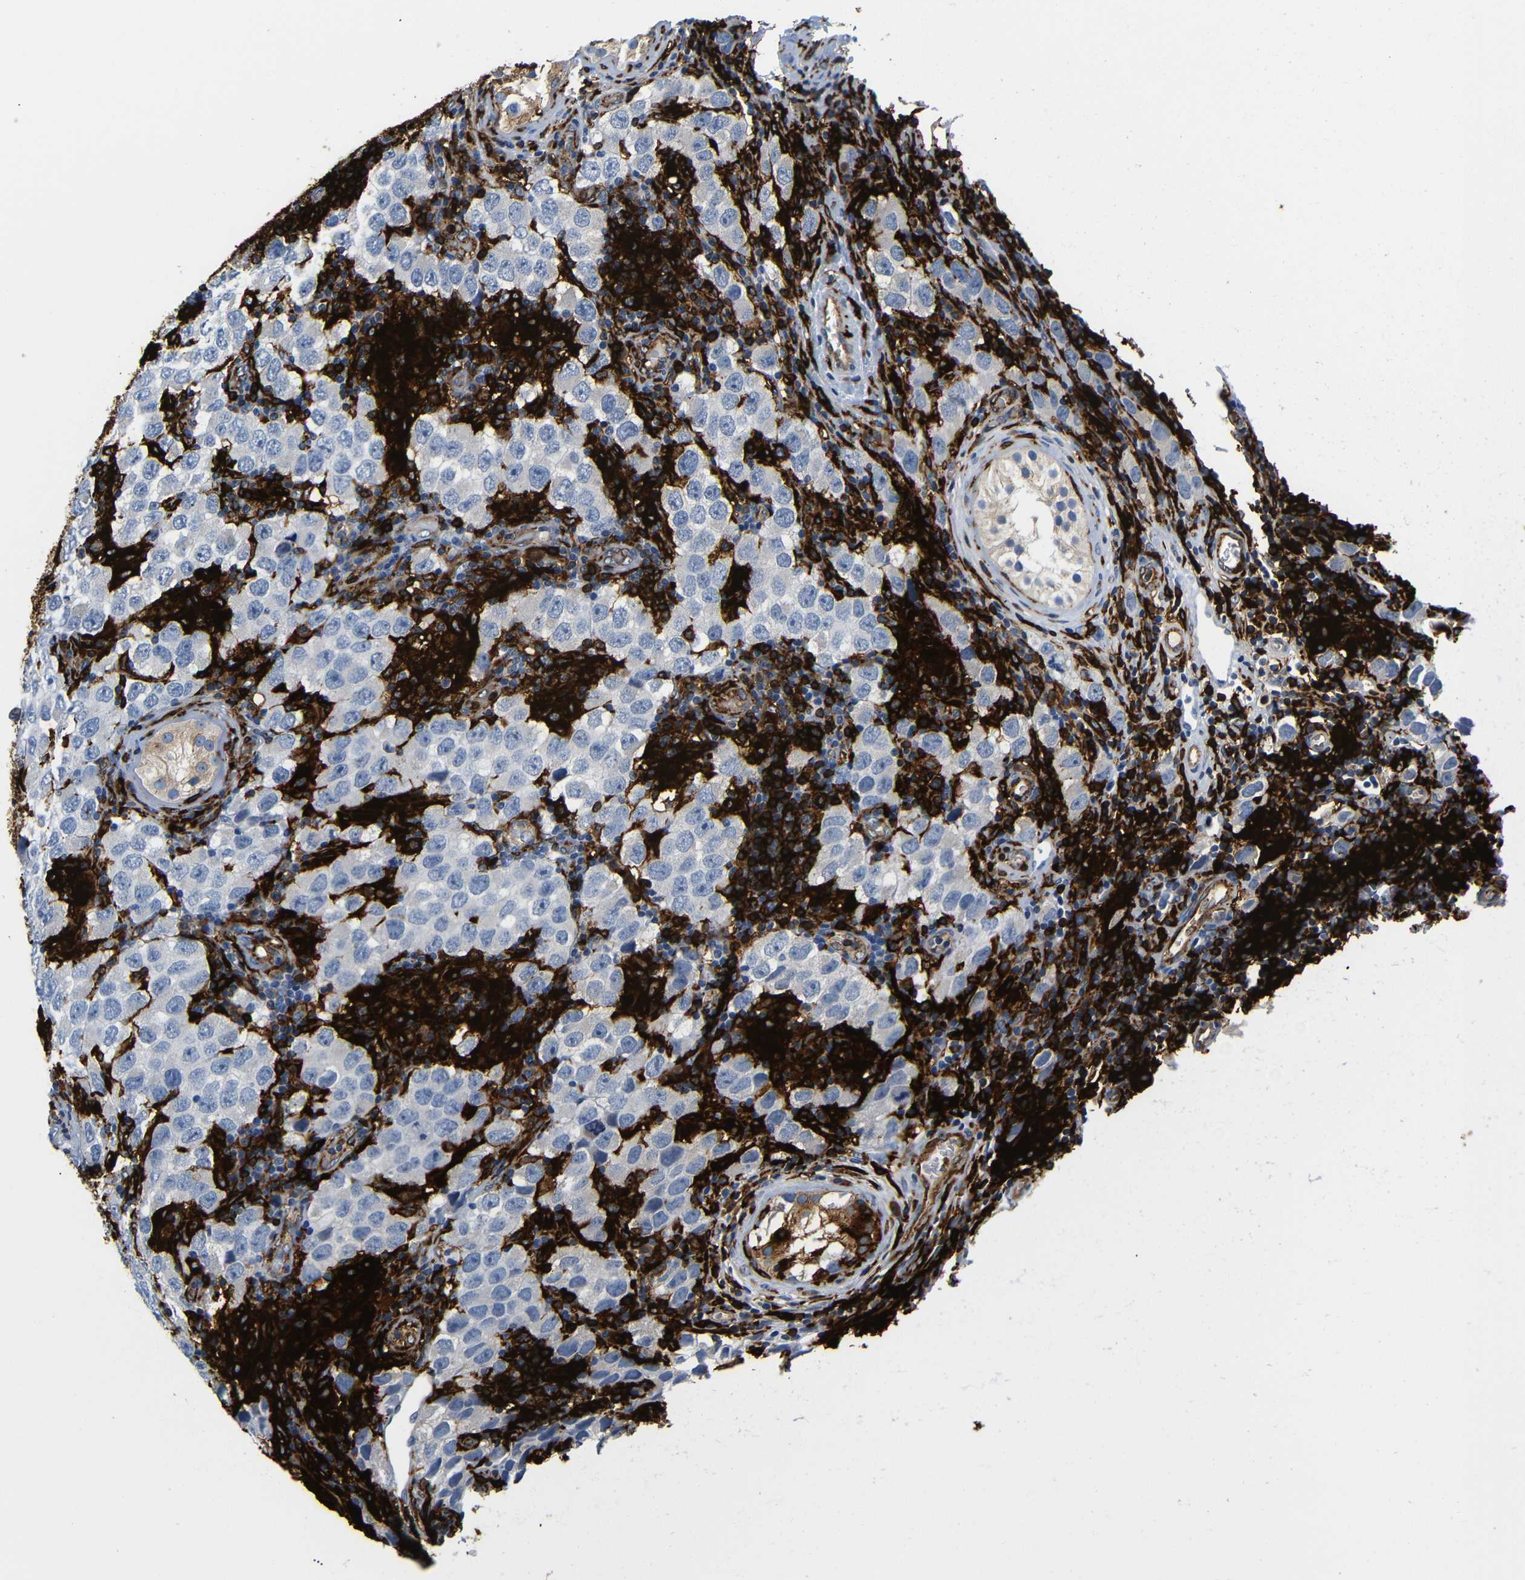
{"staining": {"intensity": "negative", "quantity": "none", "location": "none"}, "tissue": "testis cancer", "cell_type": "Tumor cells", "image_type": "cancer", "snomed": [{"axis": "morphology", "description": "Carcinoma, Embryonal, NOS"}, {"axis": "topography", "description": "Testis"}], "caption": "Testis cancer was stained to show a protein in brown. There is no significant staining in tumor cells.", "gene": "HLA-DQB1", "patient": {"sex": "male", "age": 21}}